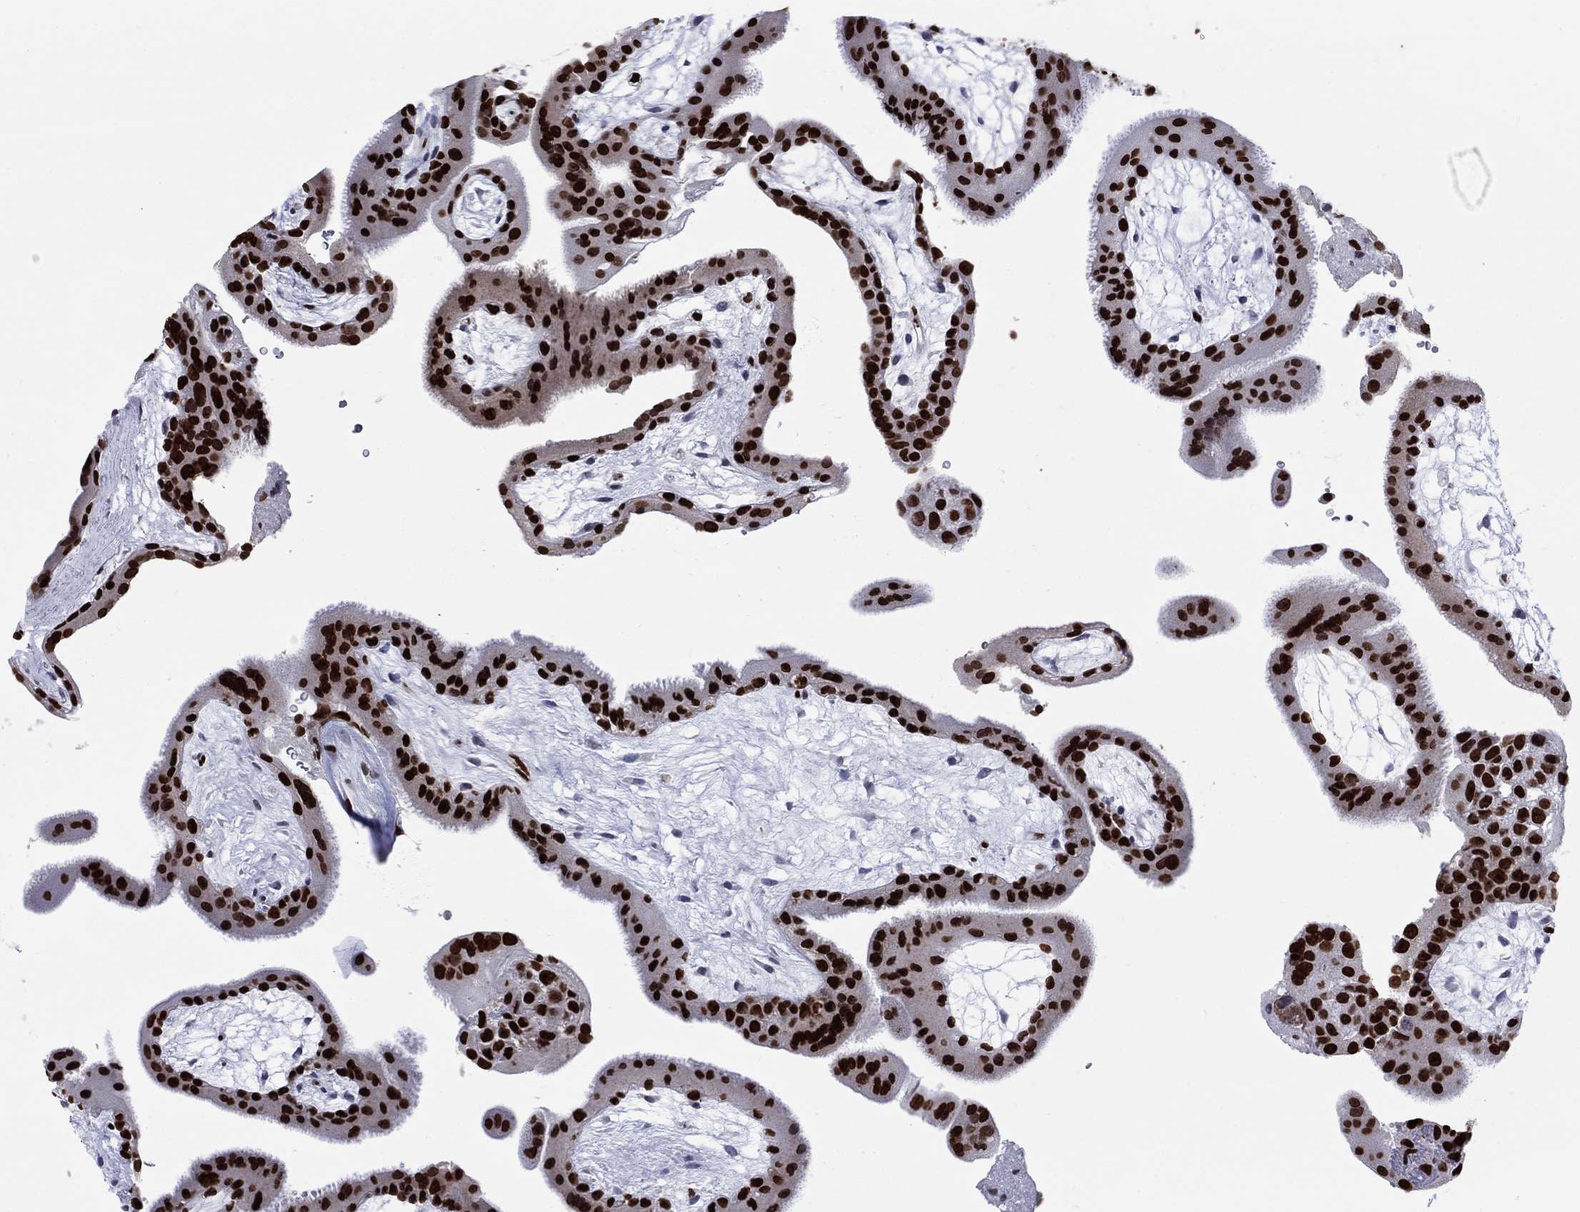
{"staining": {"intensity": "negative", "quantity": "none", "location": "none"}, "tissue": "placenta", "cell_type": "Decidual cells", "image_type": "normal", "snomed": [{"axis": "morphology", "description": "Normal tissue, NOS"}, {"axis": "topography", "description": "Placenta"}], "caption": "IHC image of unremarkable placenta stained for a protein (brown), which exhibits no expression in decidual cells.", "gene": "HMGA1", "patient": {"sex": "female", "age": 19}}